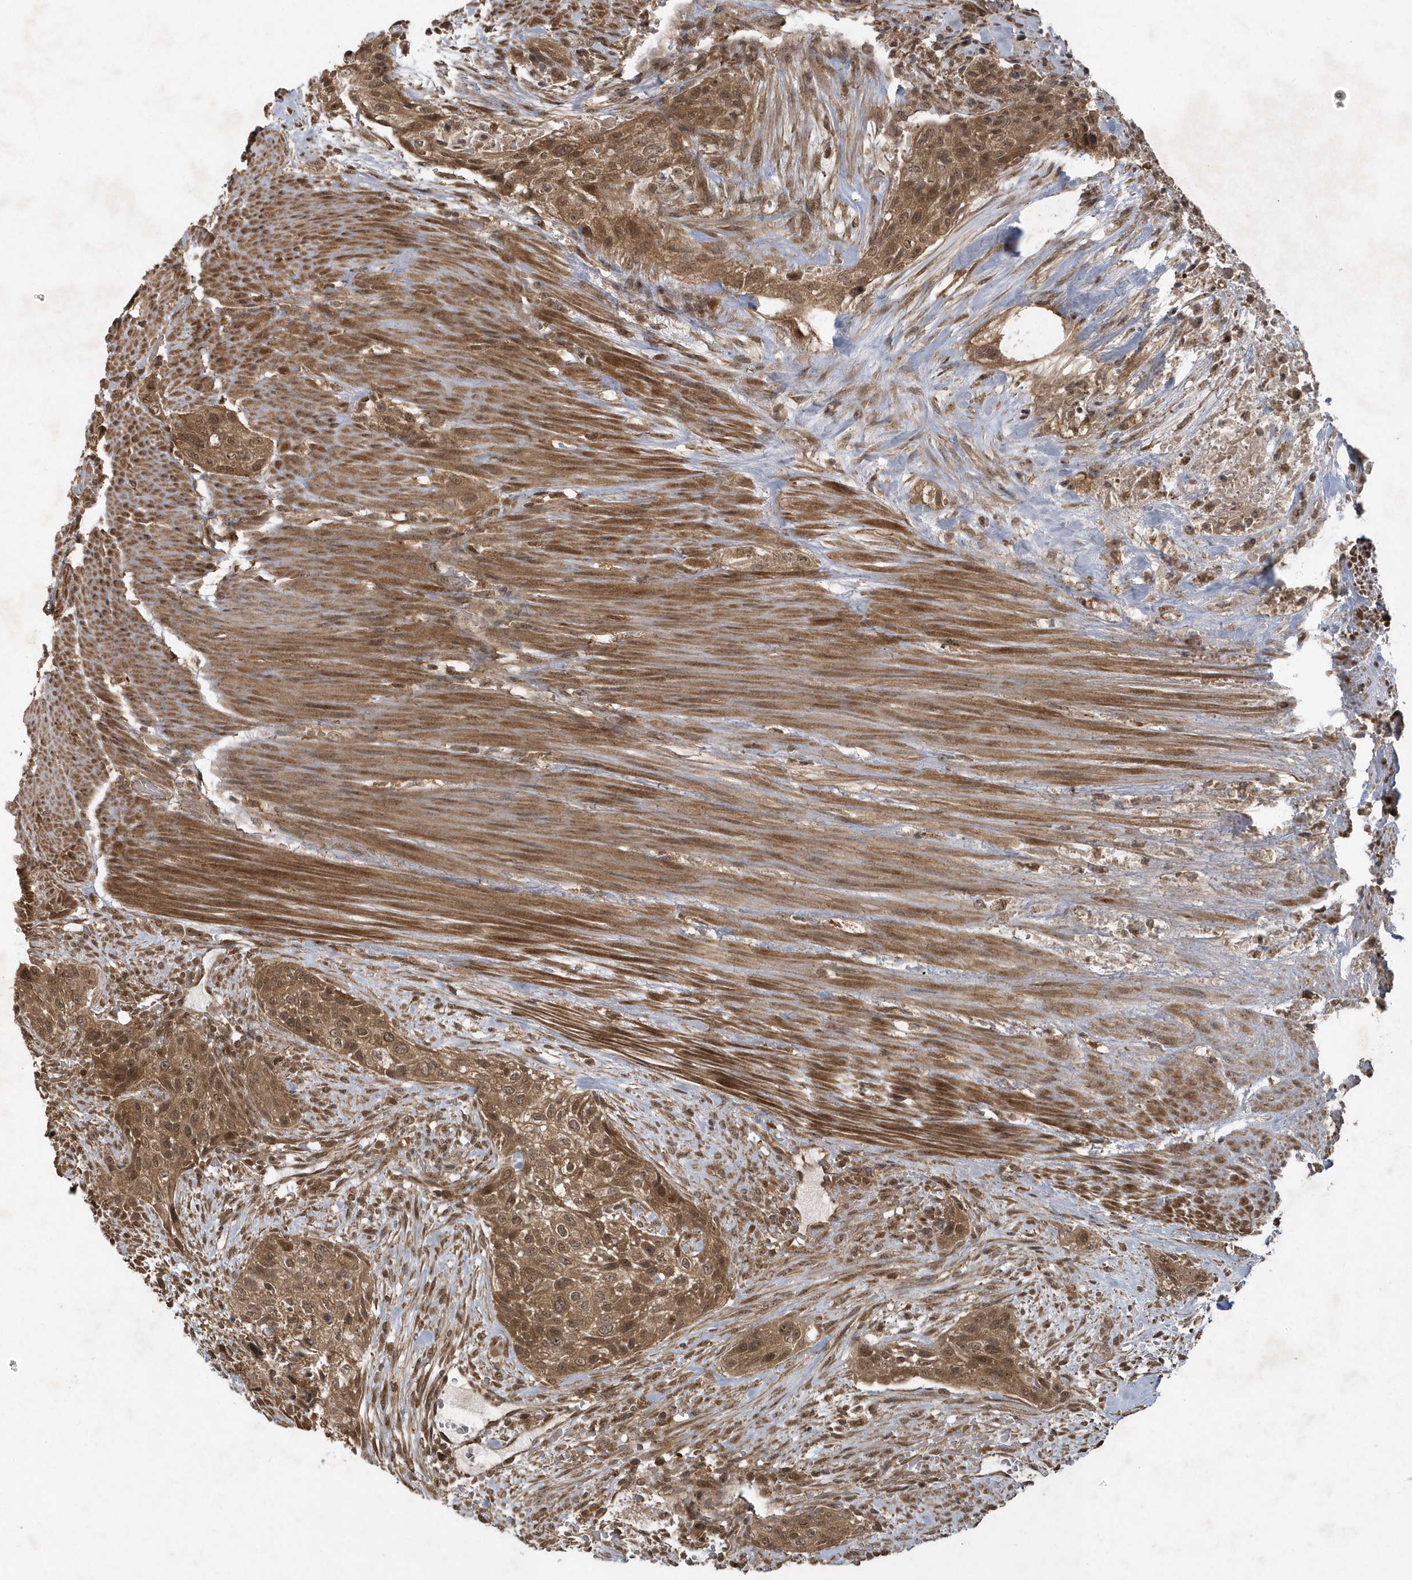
{"staining": {"intensity": "moderate", "quantity": ">75%", "location": "cytoplasmic/membranous,nuclear"}, "tissue": "urothelial cancer", "cell_type": "Tumor cells", "image_type": "cancer", "snomed": [{"axis": "morphology", "description": "Urothelial carcinoma, High grade"}, {"axis": "topography", "description": "Urinary bladder"}], "caption": "Human urothelial carcinoma (high-grade) stained with a protein marker reveals moderate staining in tumor cells.", "gene": "LACC1", "patient": {"sex": "male", "age": 35}}